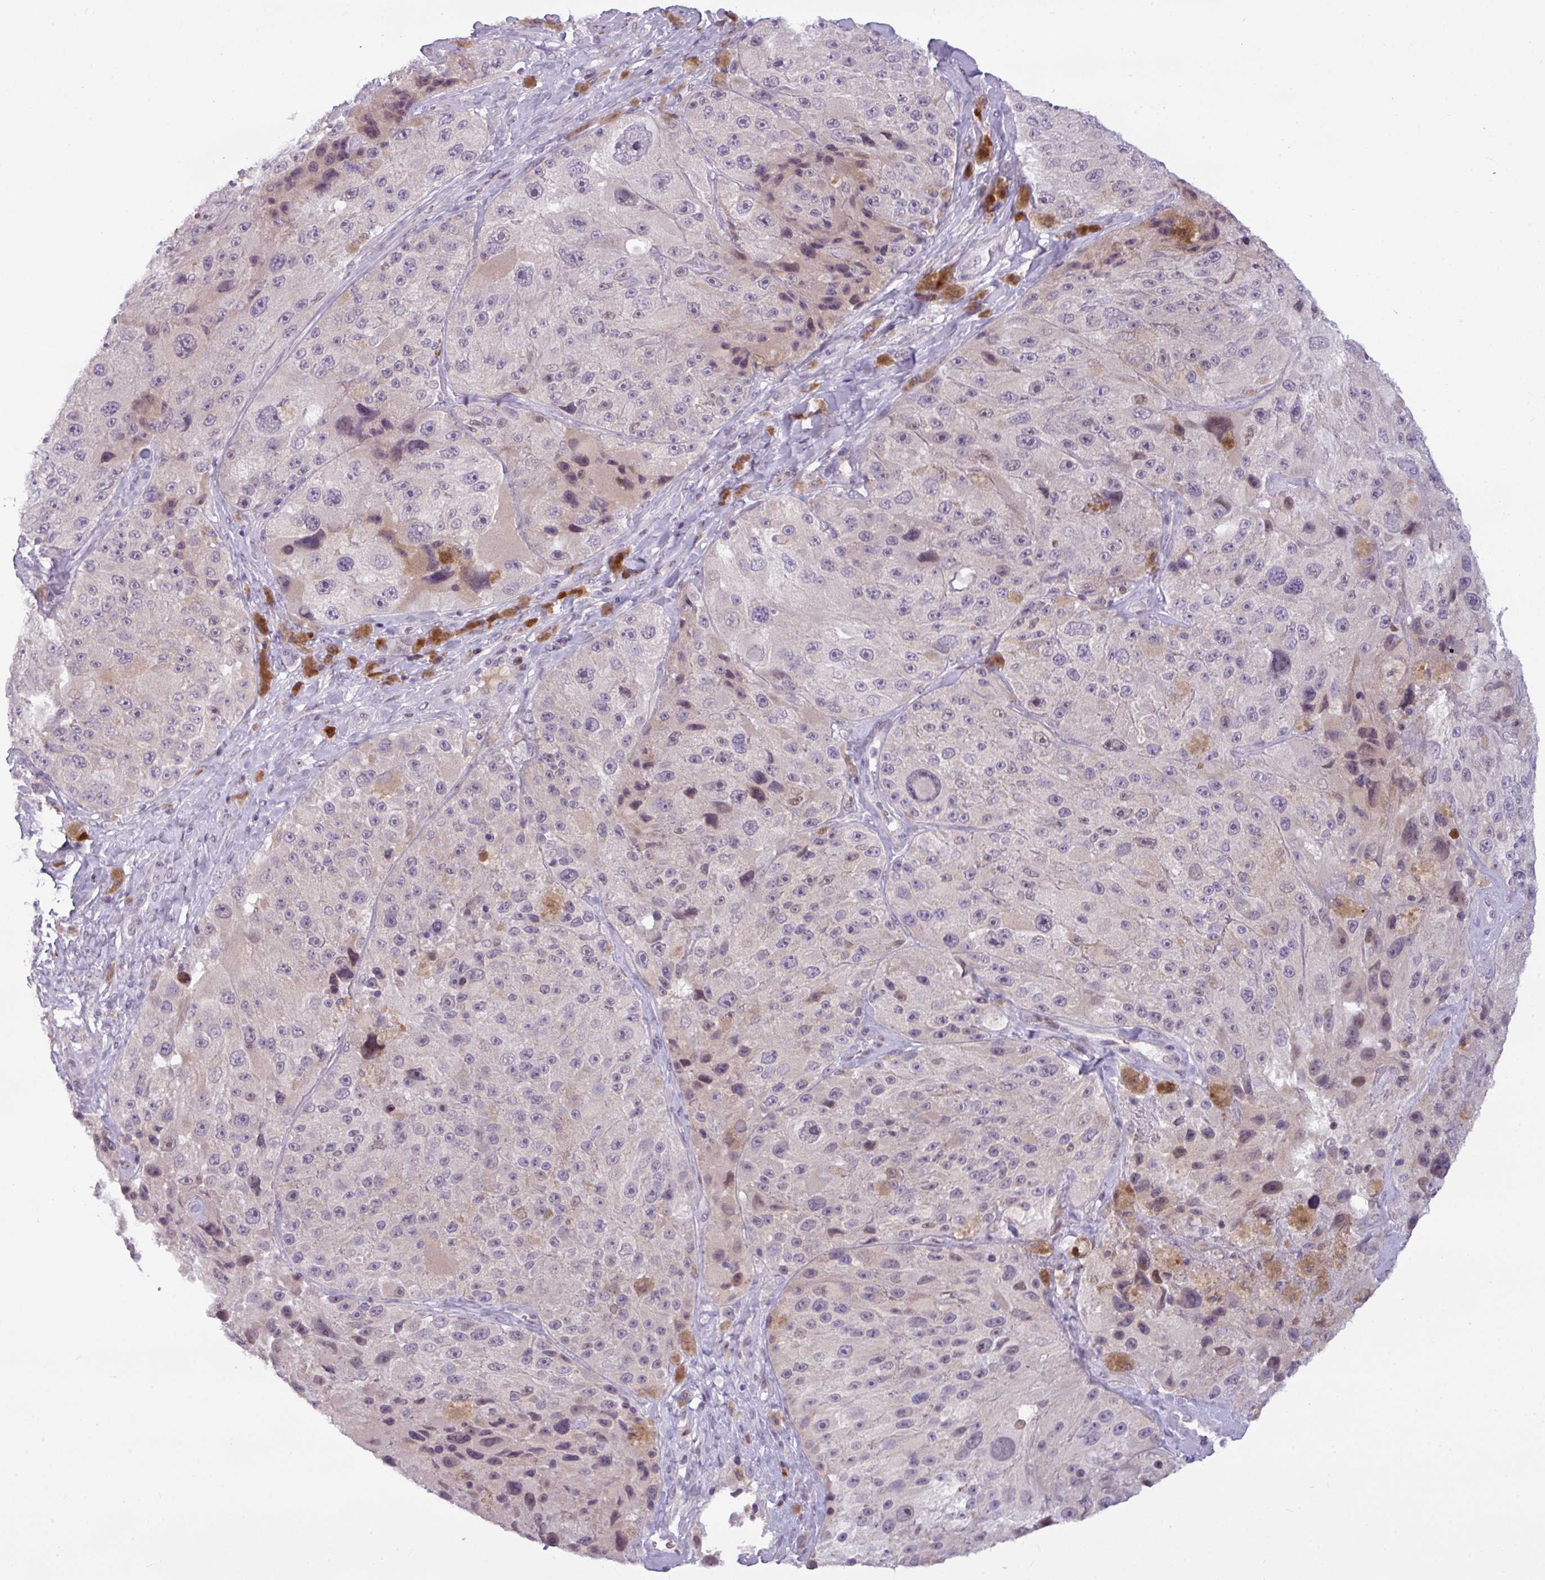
{"staining": {"intensity": "negative", "quantity": "none", "location": "none"}, "tissue": "melanoma", "cell_type": "Tumor cells", "image_type": "cancer", "snomed": [{"axis": "morphology", "description": "Malignant melanoma, Metastatic site"}, {"axis": "topography", "description": "Lymph node"}], "caption": "Photomicrograph shows no significant protein expression in tumor cells of melanoma.", "gene": "SLC66A2", "patient": {"sex": "male", "age": 62}}